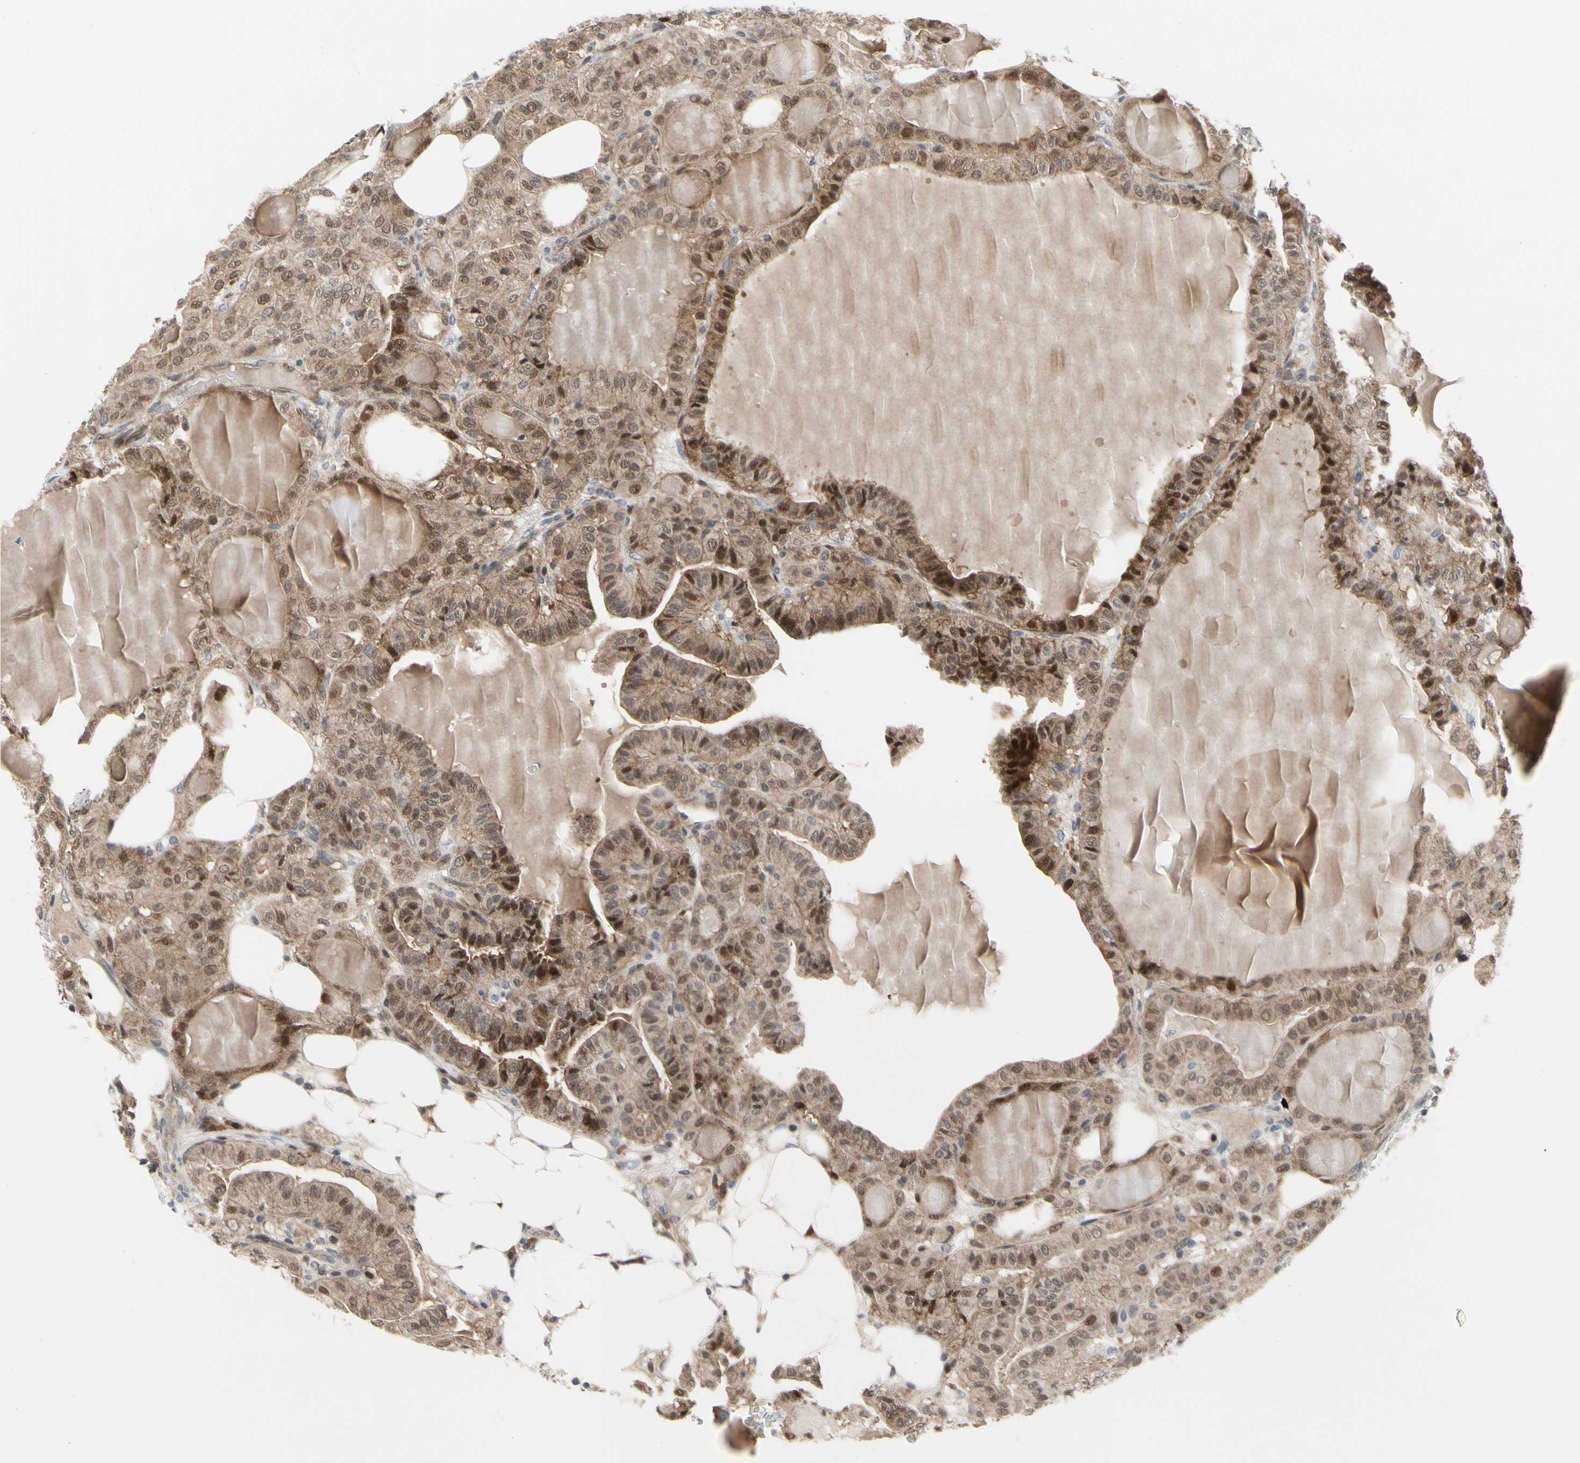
{"staining": {"intensity": "moderate", "quantity": ">75%", "location": "cytoplasmic/membranous"}, "tissue": "thyroid cancer", "cell_type": "Tumor cells", "image_type": "cancer", "snomed": [{"axis": "morphology", "description": "Papillary adenocarcinoma, NOS"}, {"axis": "topography", "description": "Thyroid gland"}], "caption": "Tumor cells demonstrate medium levels of moderate cytoplasmic/membranous positivity in approximately >75% of cells in human papillary adenocarcinoma (thyroid). Using DAB (3,3'-diaminobenzidine) (brown) and hematoxylin (blue) stains, captured at high magnification using brightfield microscopy.", "gene": "CDK5", "patient": {"sex": "male", "age": 77}}